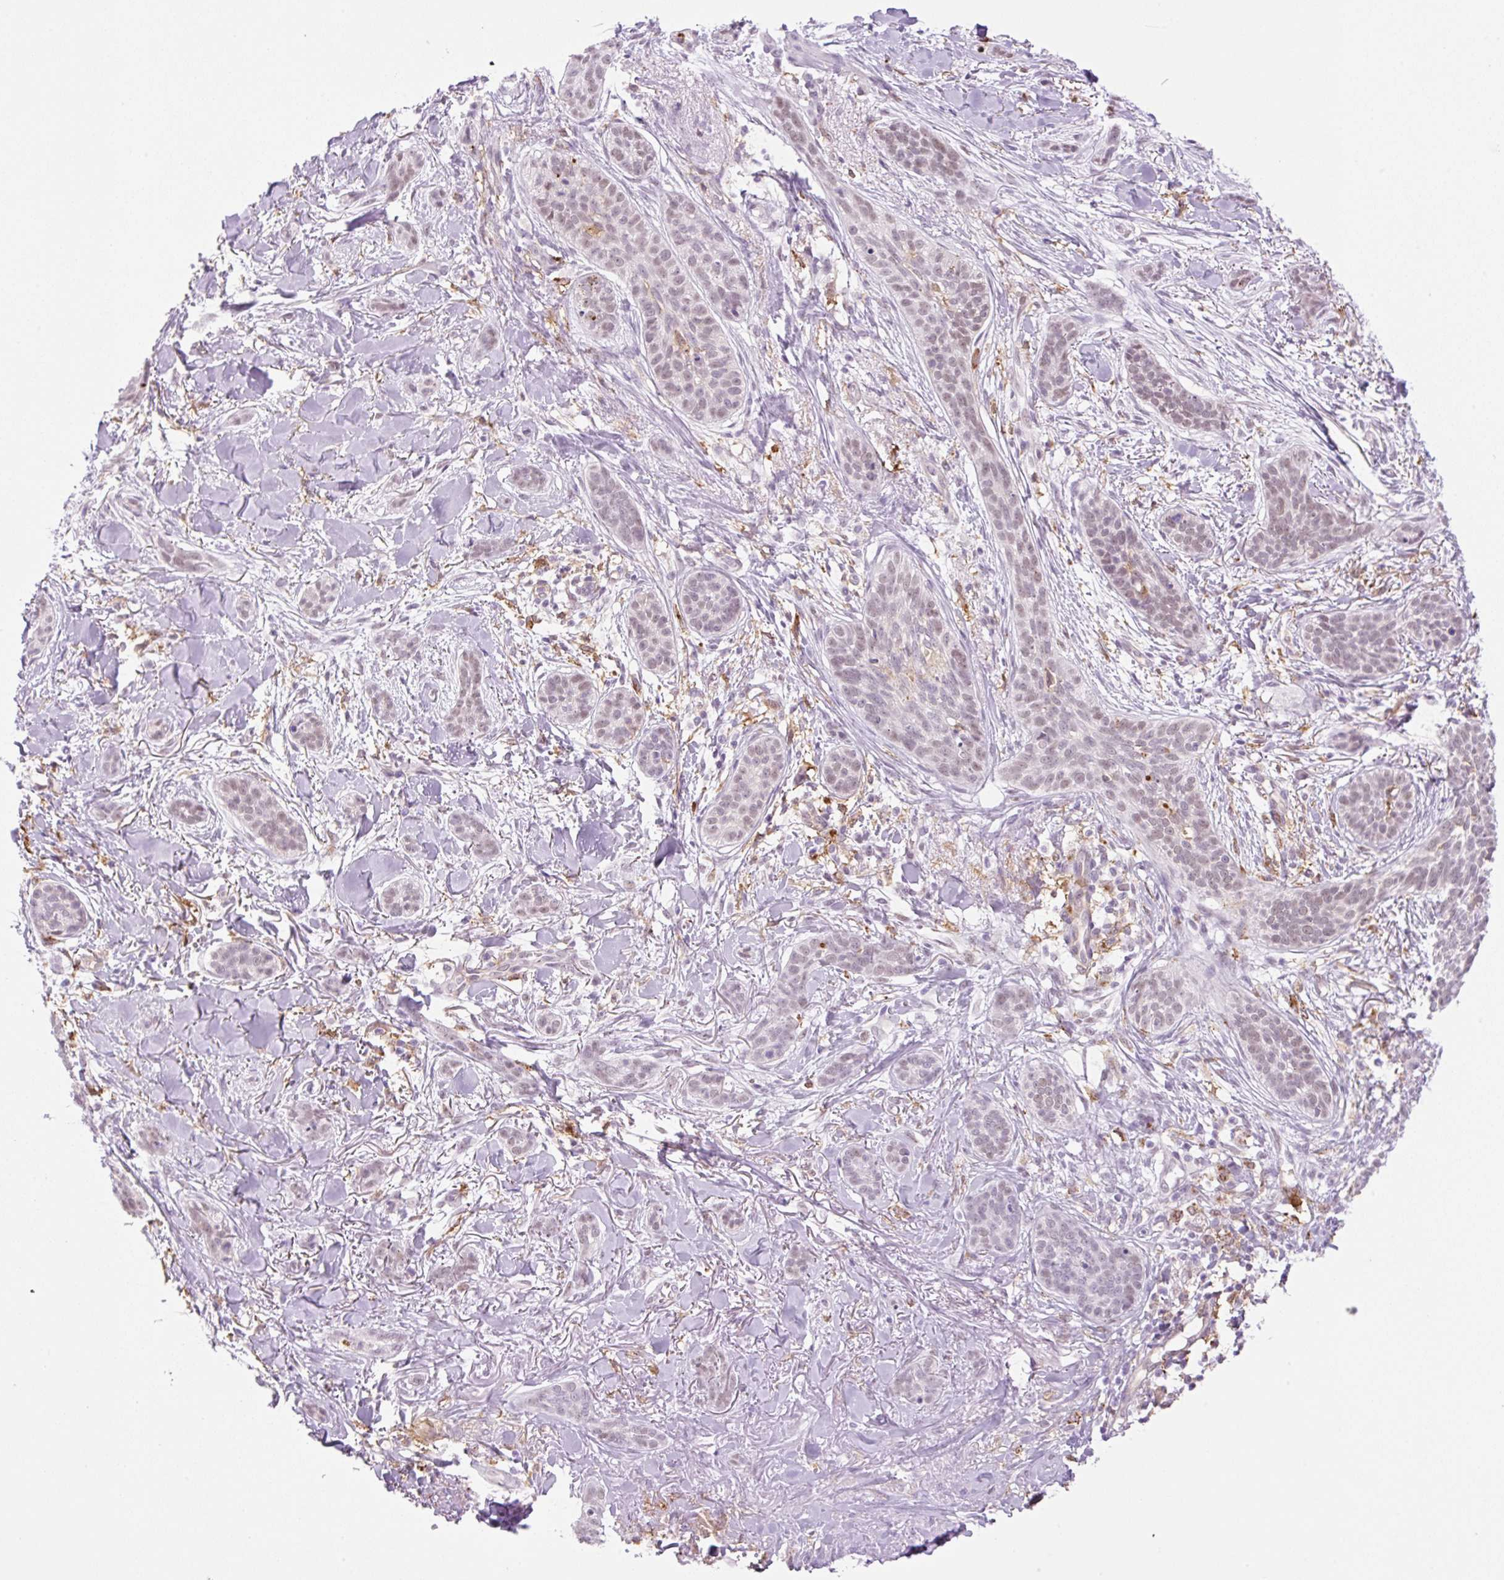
{"staining": {"intensity": "weak", "quantity": ">75%", "location": "nuclear"}, "tissue": "skin cancer", "cell_type": "Tumor cells", "image_type": "cancer", "snomed": [{"axis": "morphology", "description": "Basal cell carcinoma"}, {"axis": "topography", "description": "Skin"}], "caption": "Weak nuclear protein staining is appreciated in approximately >75% of tumor cells in skin basal cell carcinoma.", "gene": "PALM3", "patient": {"sex": "male", "age": 52}}